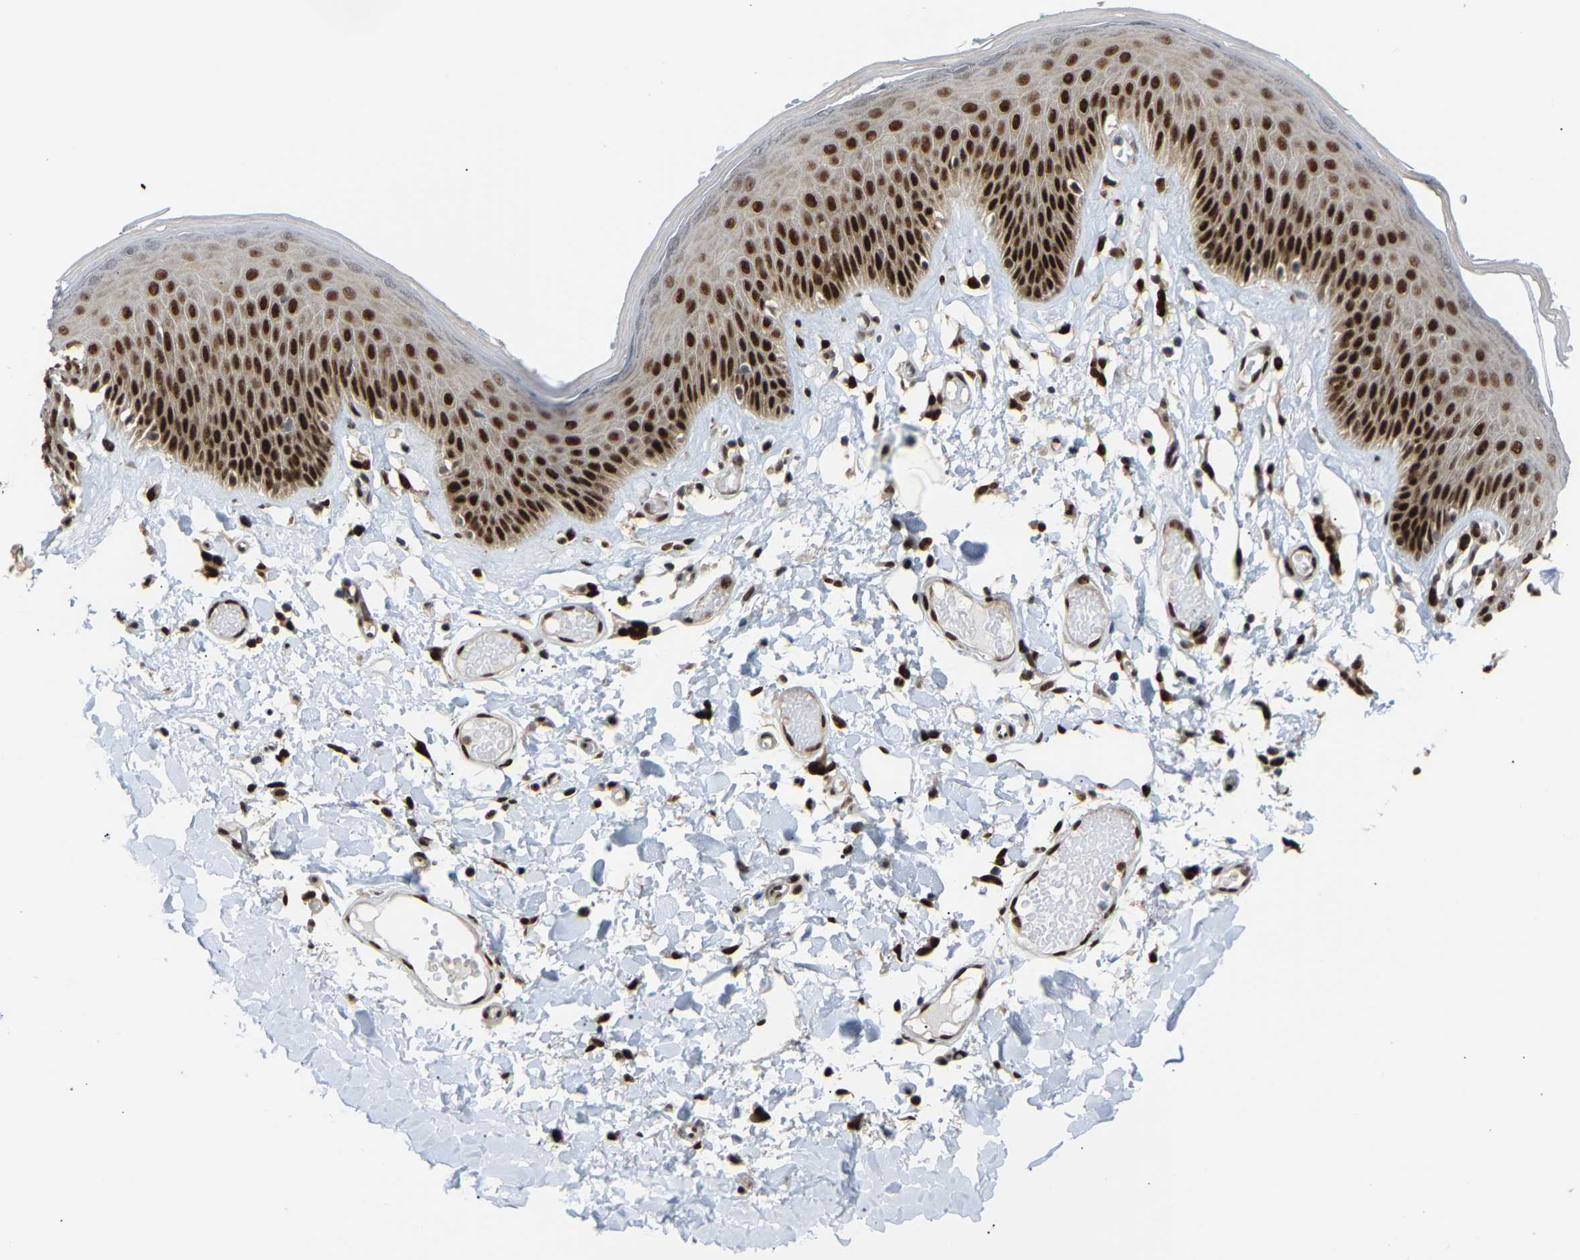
{"staining": {"intensity": "strong", "quantity": ">75%", "location": "nuclear"}, "tissue": "skin", "cell_type": "Epidermal cells", "image_type": "normal", "snomed": [{"axis": "morphology", "description": "Normal tissue, NOS"}, {"axis": "topography", "description": "Vulva"}], "caption": "This image reveals IHC staining of benign skin, with high strong nuclear staining in about >75% of epidermal cells.", "gene": "SSBP2", "patient": {"sex": "female", "age": 73}}